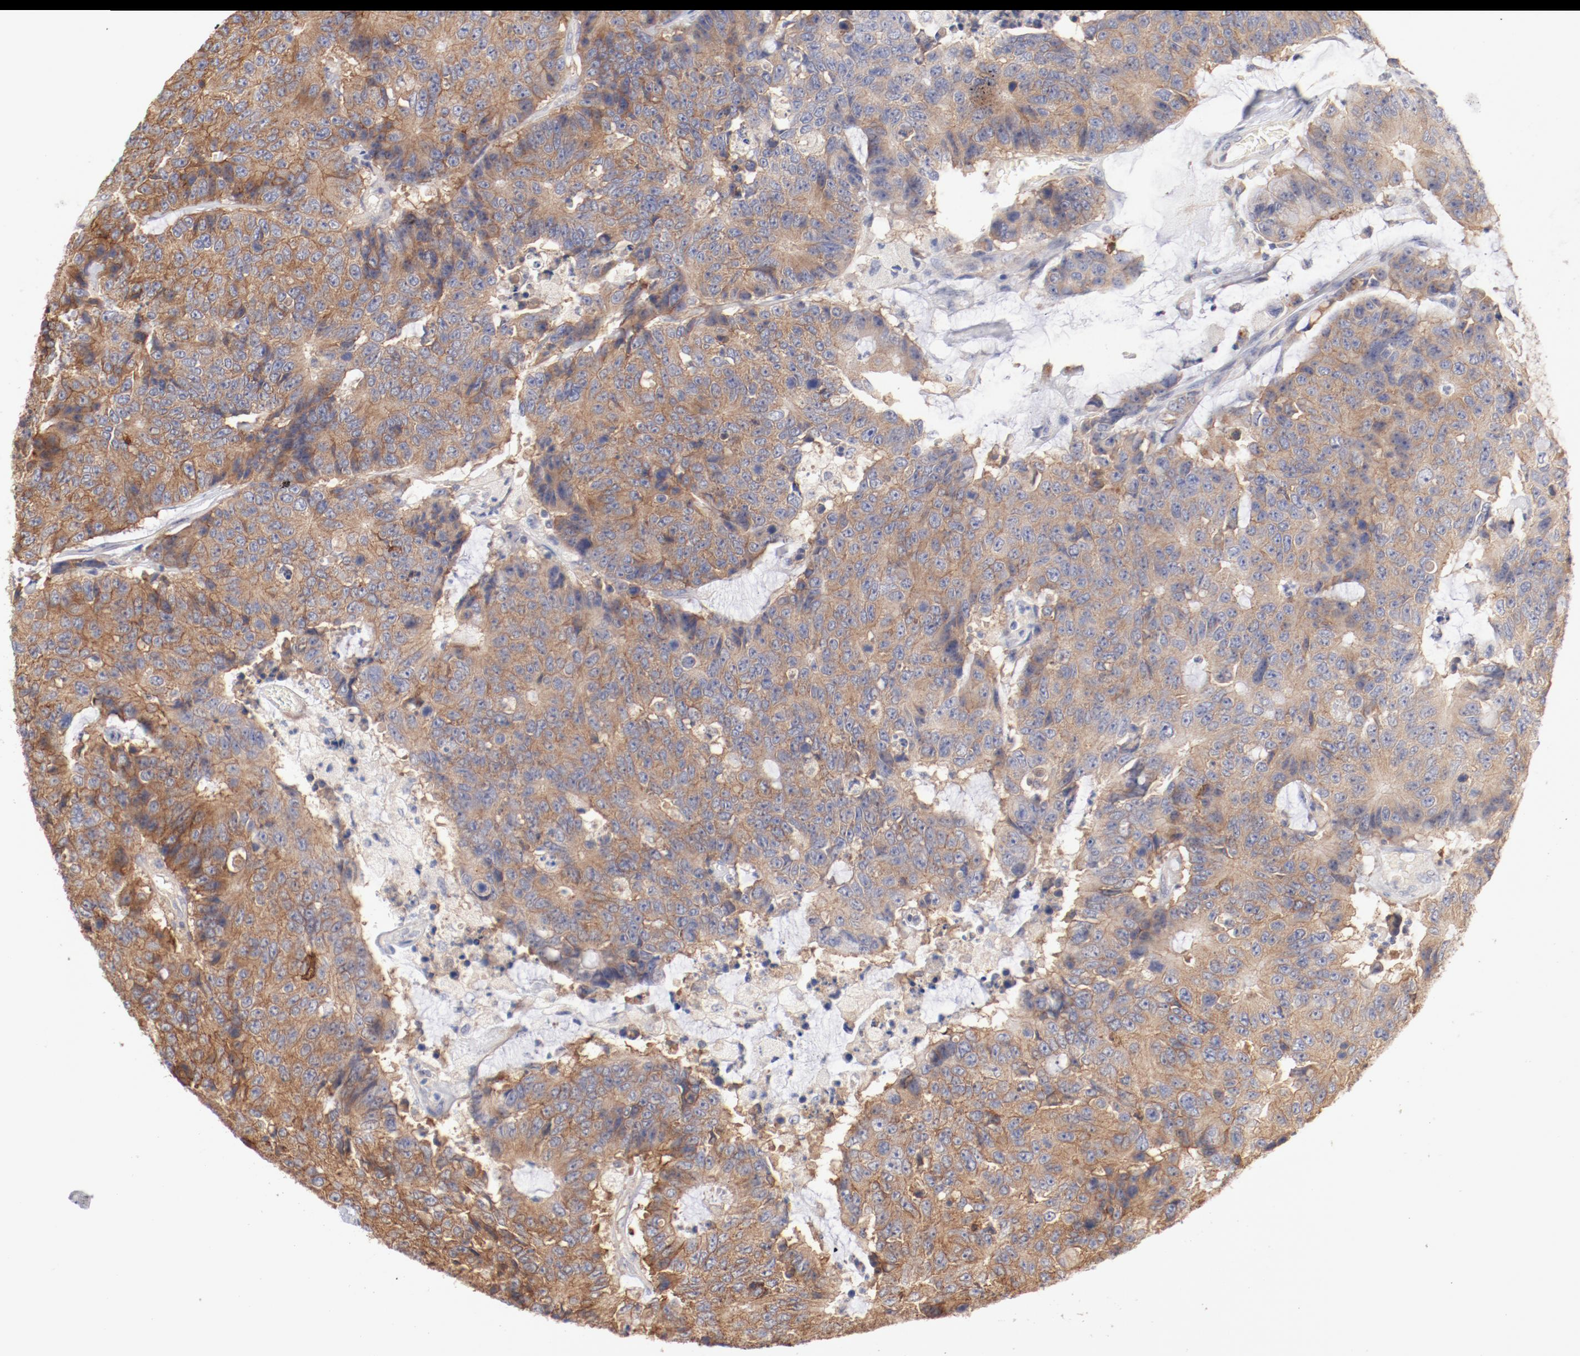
{"staining": {"intensity": "moderate", "quantity": ">75%", "location": "cytoplasmic/membranous"}, "tissue": "colorectal cancer", "cell_type": "Tumor cells", "image_type": "cancer", "snomed": [{"axis": "morphology", "description": "Adenocarcinoma, NOS"}, {"axis": "topography", "description": "Colon"}], "caption": "Protein staining demonstrates moderate cytoplasmic/membranous positivity in about >75% of tumor cells in colorectal cancer. (Brightfield microscopy of DAB IHC at high magnification).", "gene": "SETD3", "patient": {"sex": "female", "age": 86}}